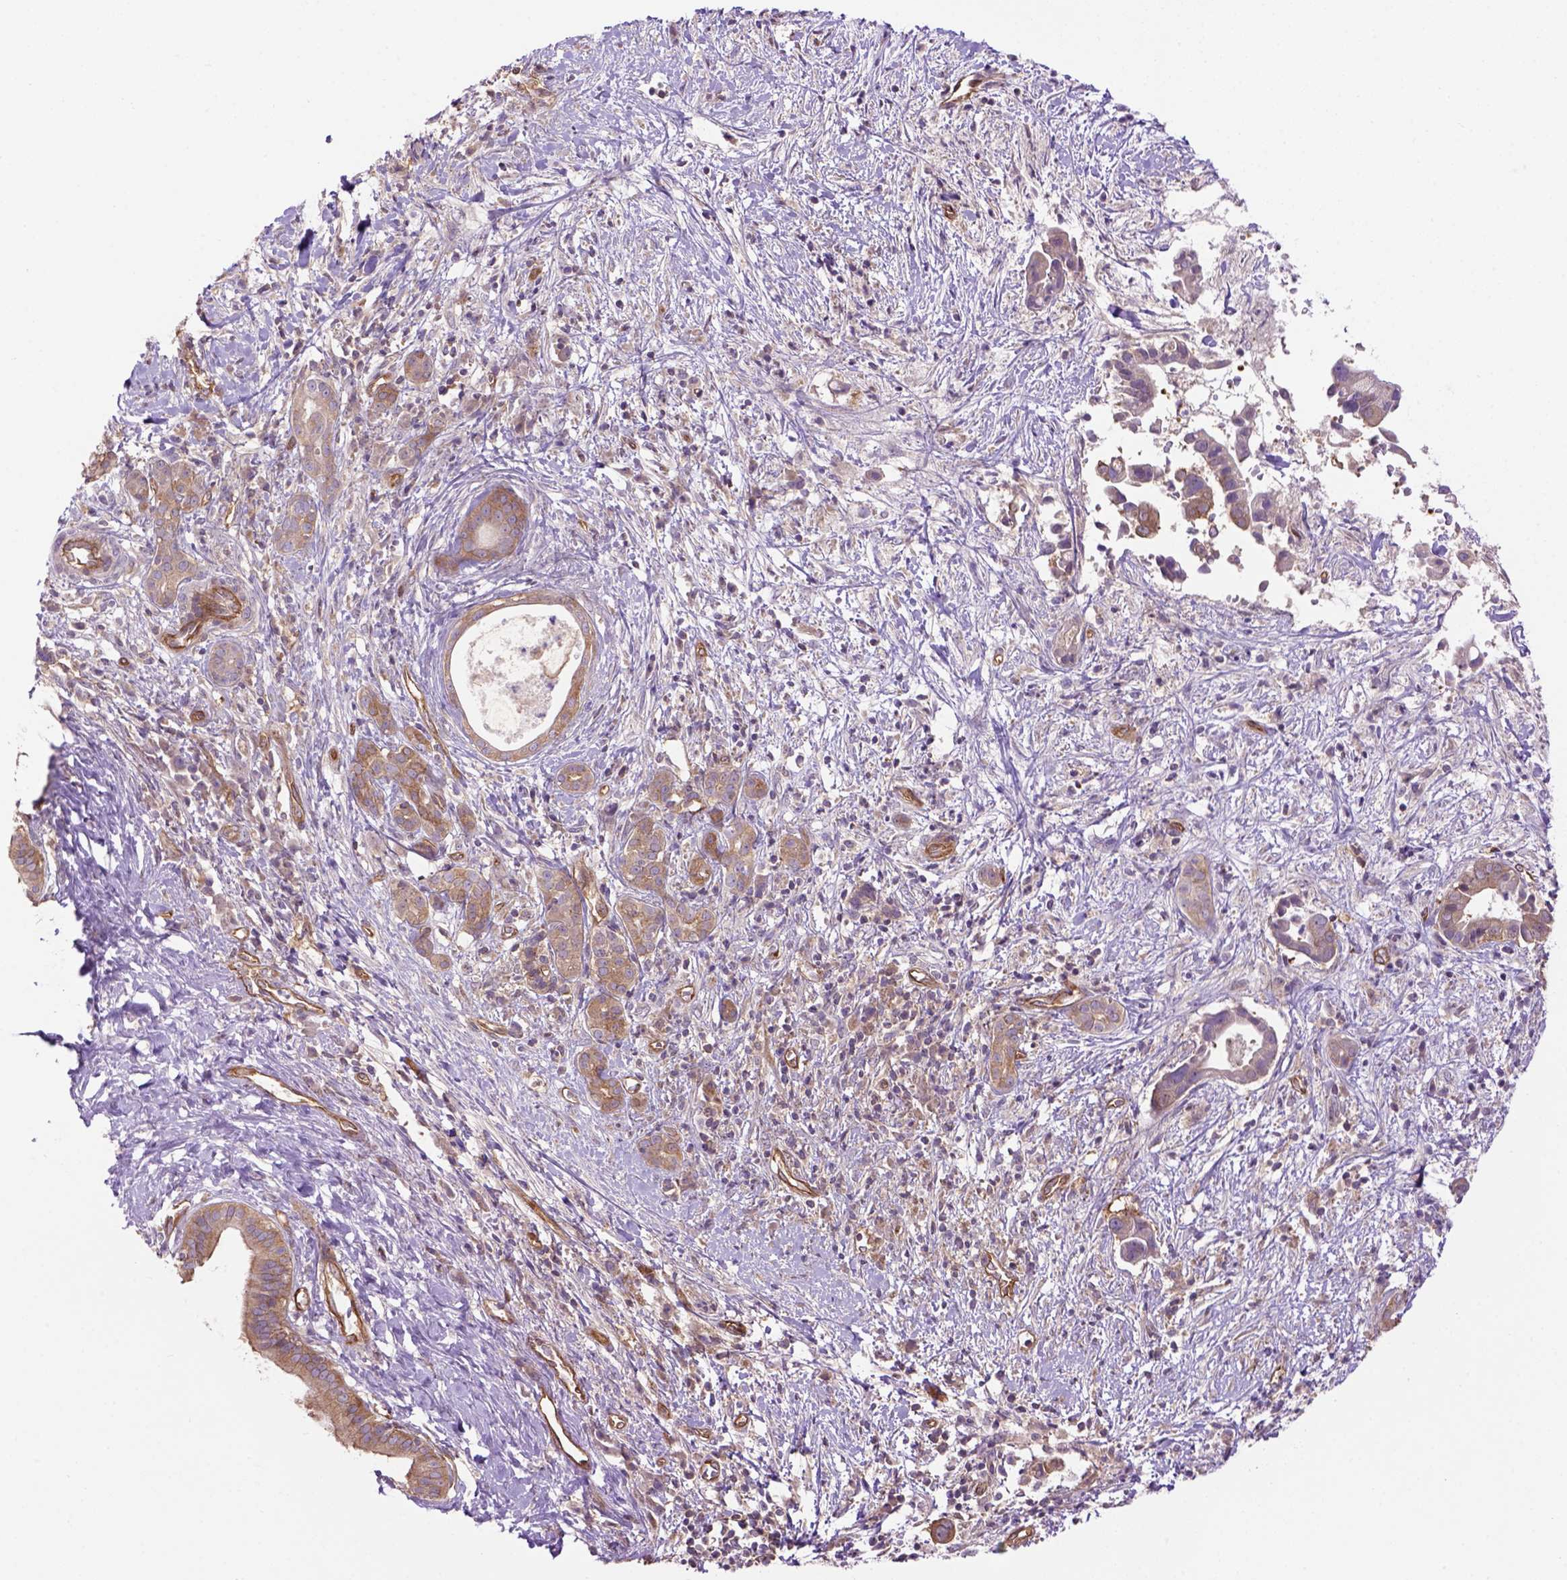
{"staining": {"intensity": "moderate", "quantity": ">75%", "location": "cytoplasmic/membranous"}, "tissue": "pancreatic cancer", "cell_type": "Tumor cells", "image_type": "cancer", "snomed": [{"axis": "morphology", "description": "Adenocarcinoma, NOS"}, {"axis": "topography", "description": "Pancreas"}], "caption": "Pancreatic cancer (adenocarcinoma) stained with a brown dye reveals moderate cytoplasmic/membranous positive staining in about >75% of tumor cells.", "gene": "CASKIN2", "patient": {"sex": "male", "age": 61}}